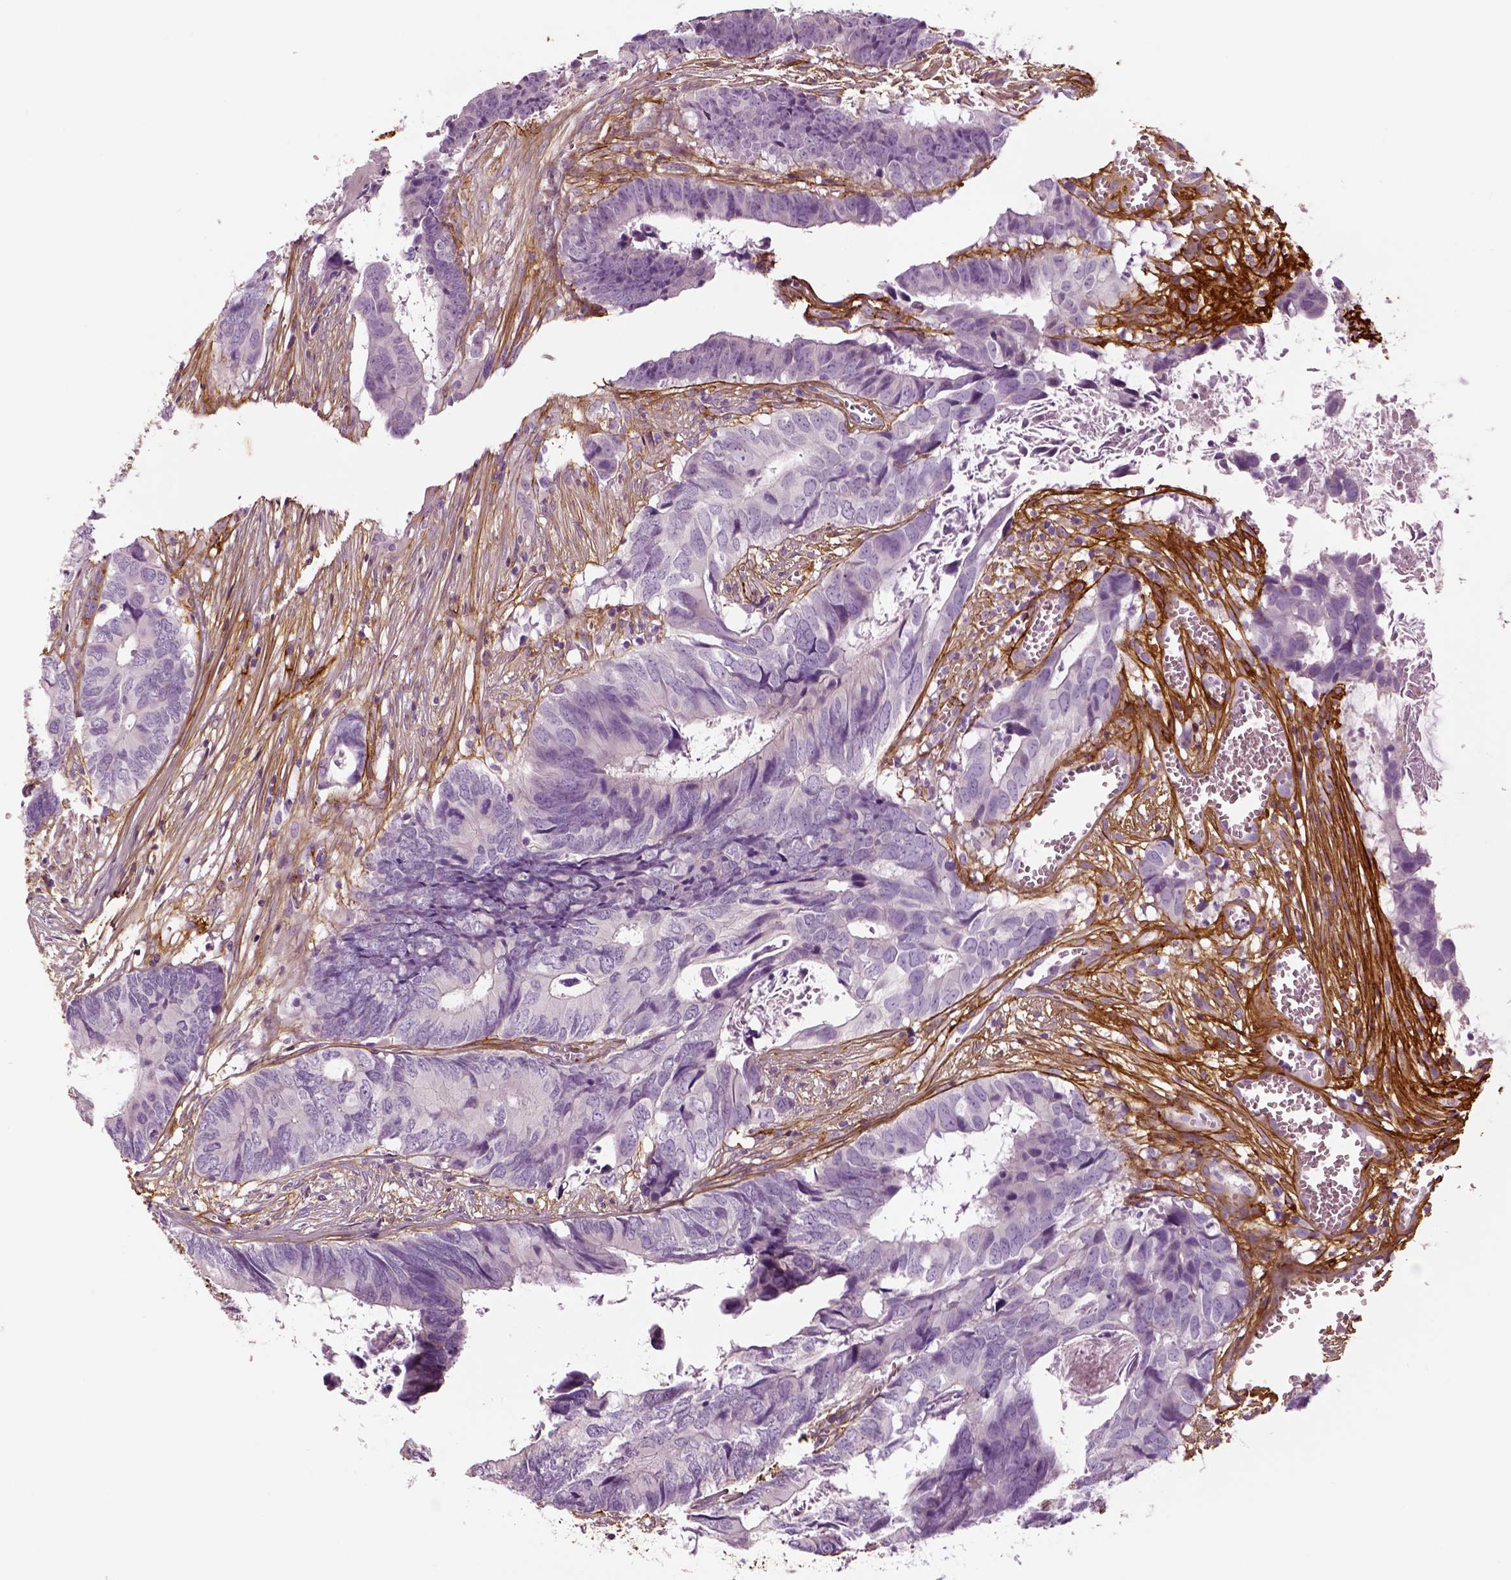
{"staining": {"intensity": "negative", "quantity": "none", "location": "none"}, "tissue": "colorectal cancer", "cell_type": "Tumor cells", "image_type": "cancer", "snomed": [{"axis": "morphology", "description": "Adenocarcinoma, NOS"}, {"axis": "topography", "description": "Colon"}], "caption": "Human colorectal cancer stained for a protein using IHC shows no expression in tumor cells.", "gene": "COL6A2", "patient": {"sex": "female", "age": 82}}